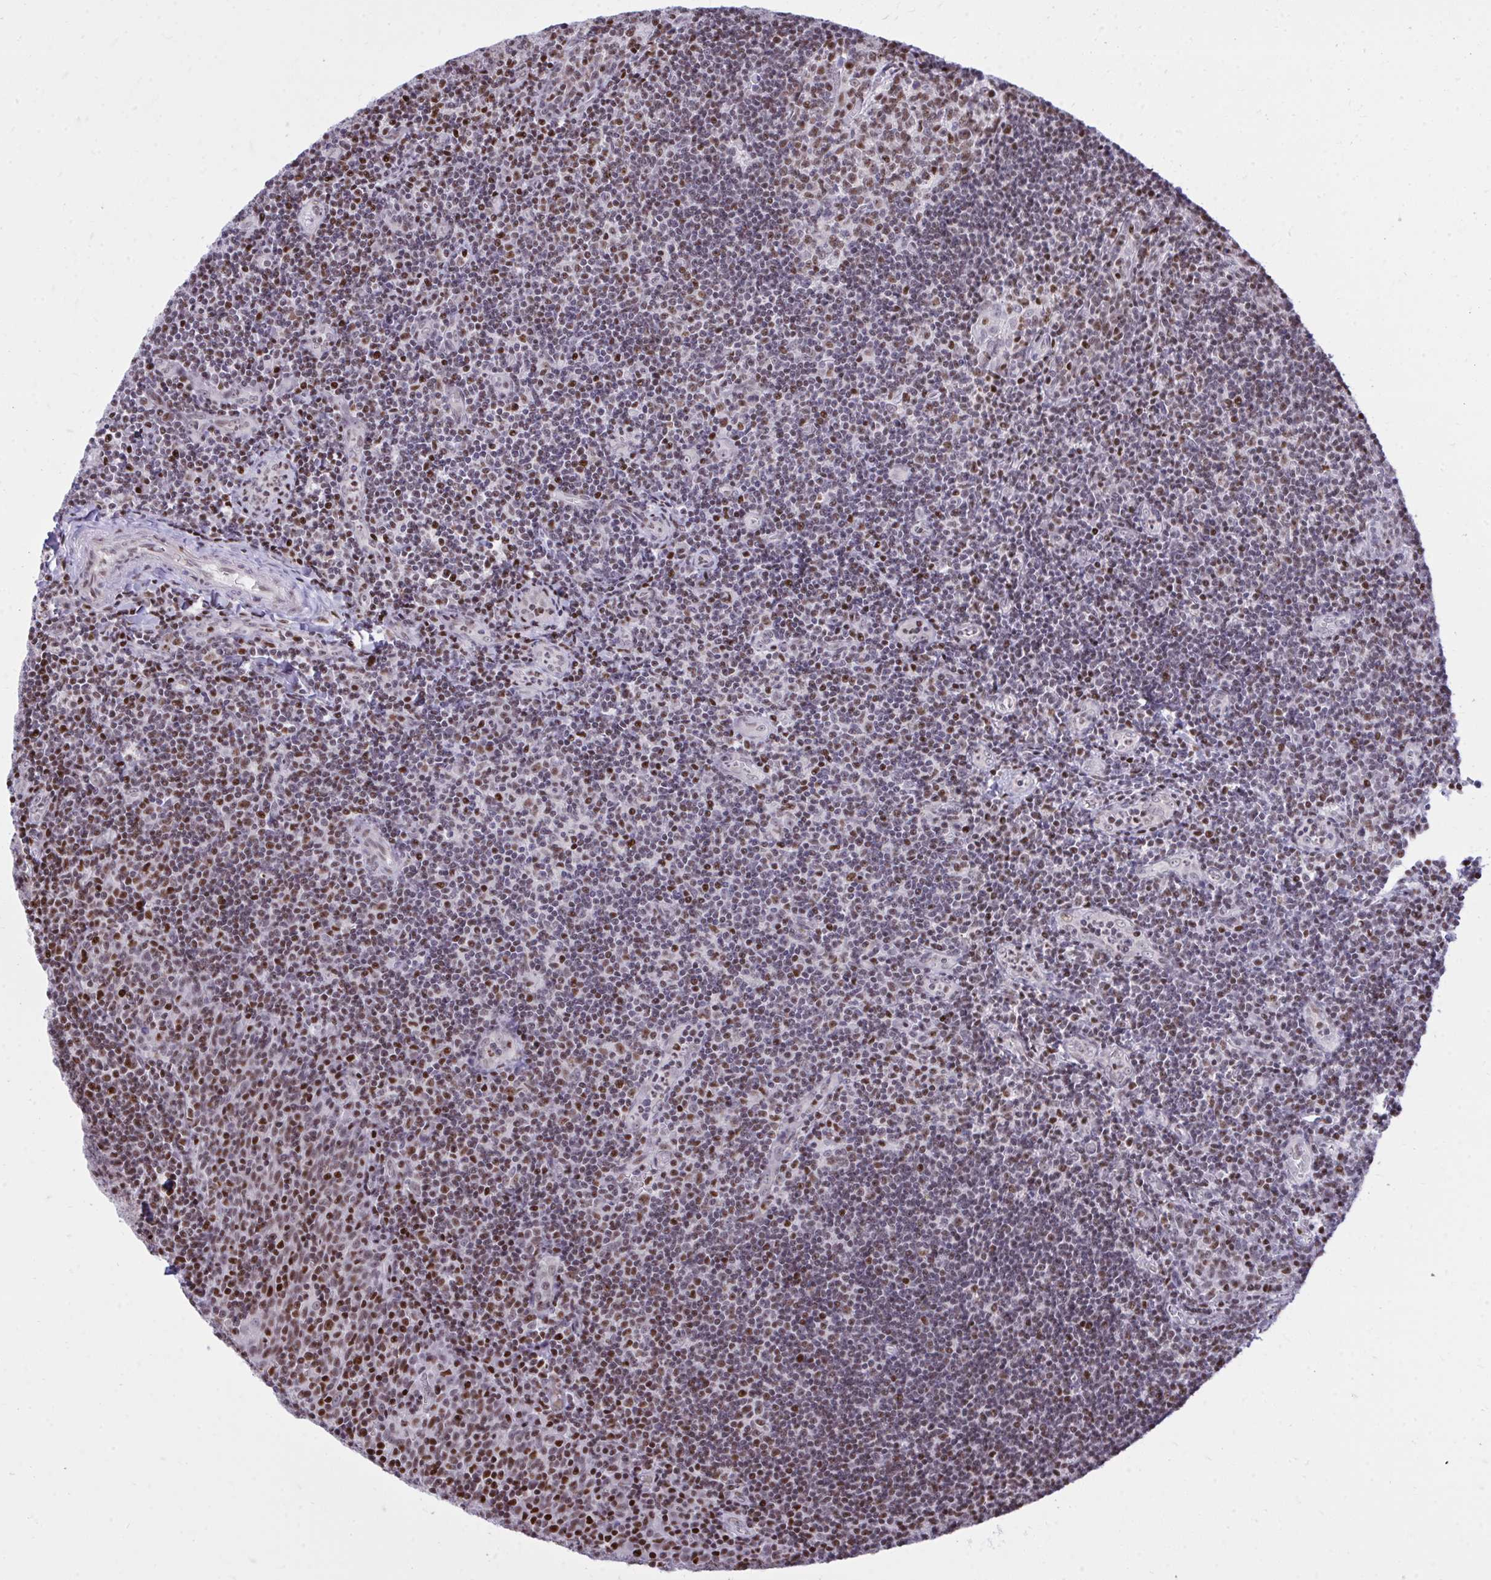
{"staining": {"intensity": "moderate", "quantity": "25%-75%", "location": "nuclear"}, "tissue": "tonsil", "cell_type": "Germinal center cells", "image_type": "normal", "snomed": [{"axis": "morphology", "description": "Normal tissue, NOS"}, {"axis": "morphology", "description": "Inflammation, NOS"}, {"axis": "topography", "description": "Tonsil"}], "caption": "Protein analysis of benign tonsil displays moderate nuclear positivity in about 25%-75% of germinal center cells. (DAB IHC with brightfield microscopy, high magnification).", "gene": "C14orf39", "patient": {"sex": "female", "age": 31}}